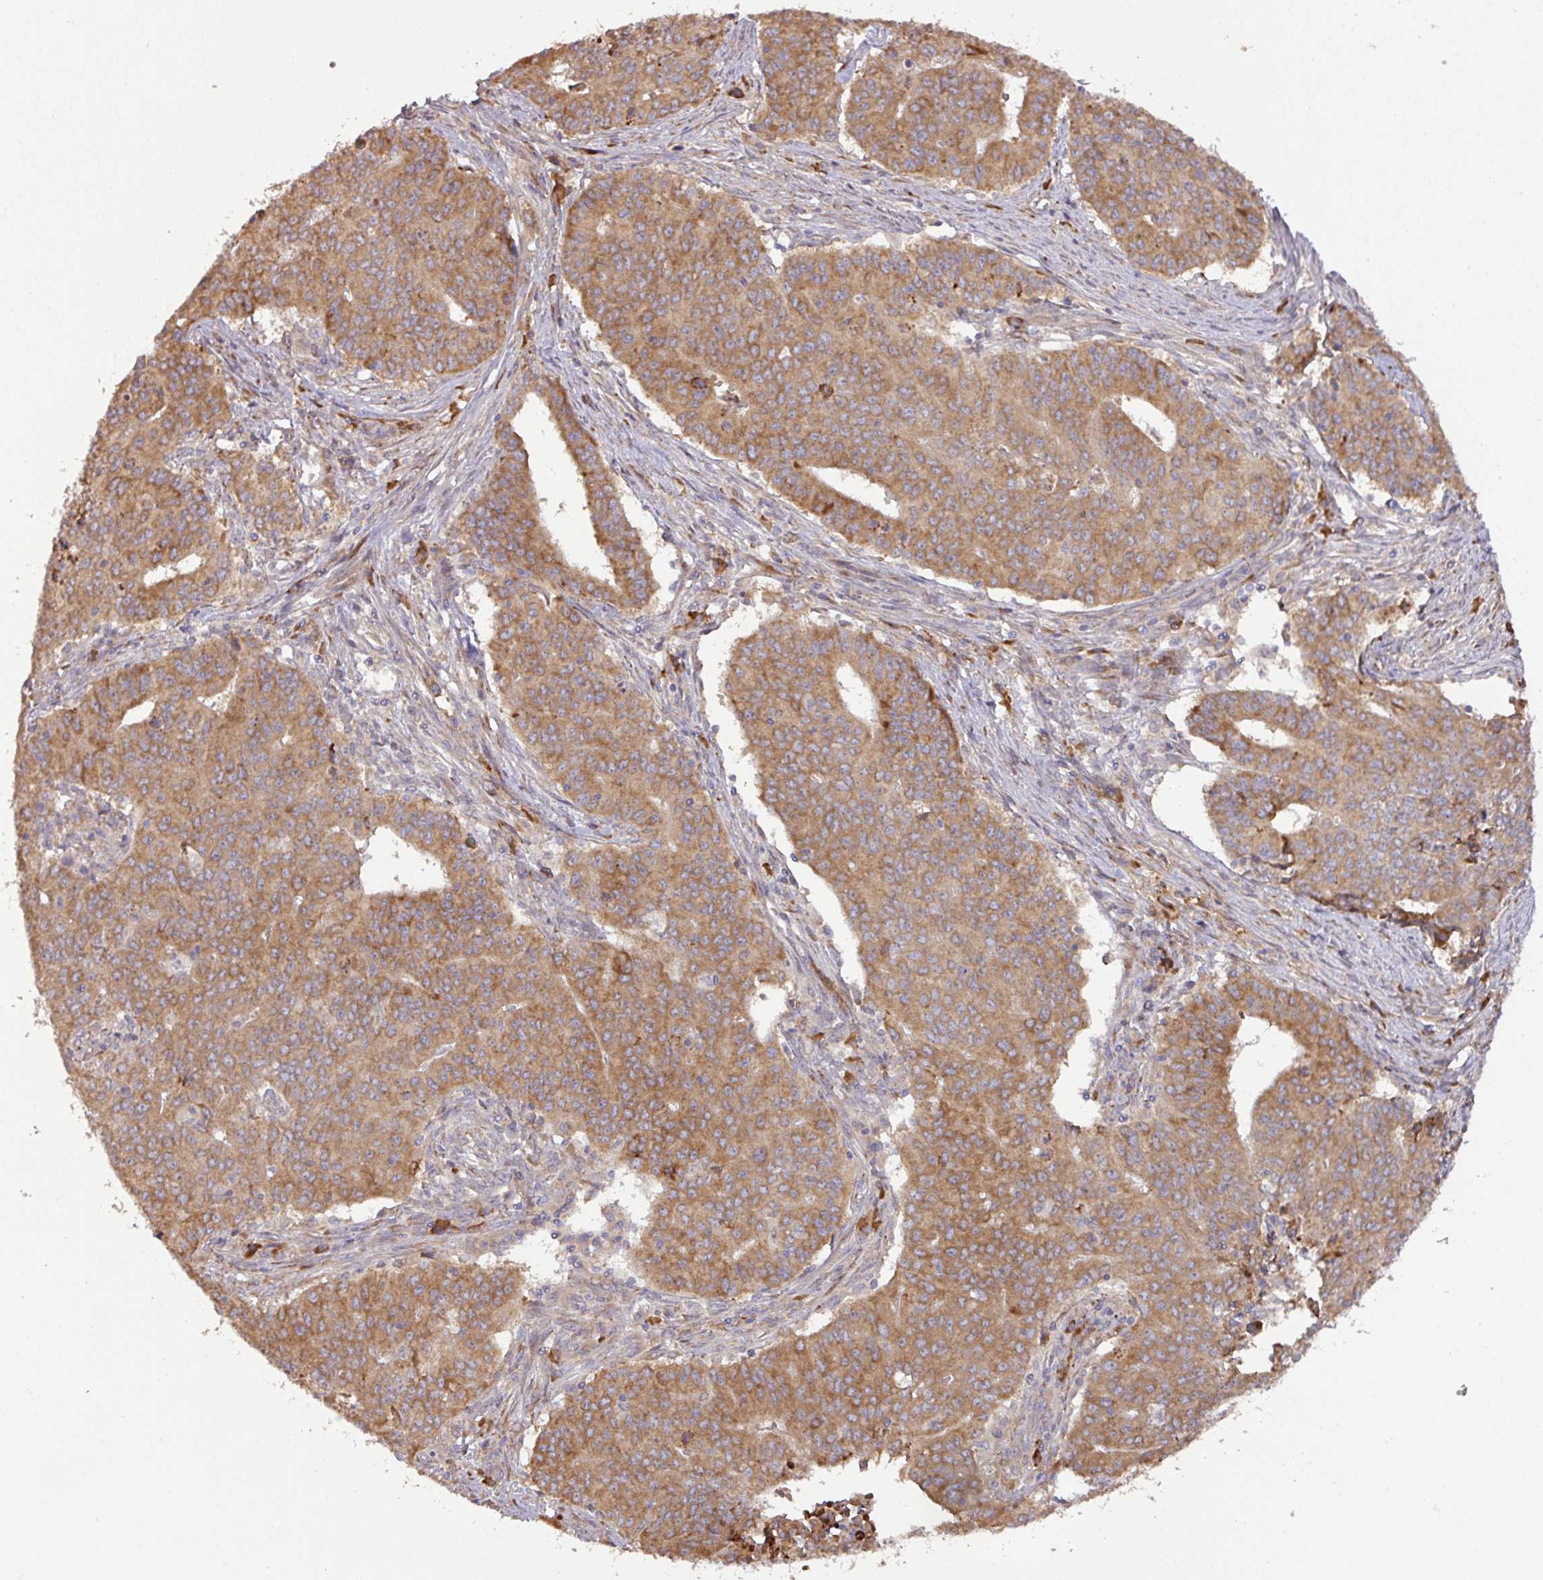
{"staining": {"intensity": "moderate", "quantity": "25%-75%", "location": "cytoplasmic/membranous"}, "tissue": "endometrial cancer", "cell_type": "Tumor cells", "image_type": "cancer", "snomed": [{"axis": "morphology", "description": "Adenocarcinoma, NOS"}, {"axis": "topography", "description": "Endometrium"}], "caption": "A photomicrograph of adenocarcinoma (endometrial) stained for a protein exhibits moderate cytoplasmic/membranous brown staining in tumor cells.", "gene": "GALP", "patient": {"sex": "female", "age": 59}}